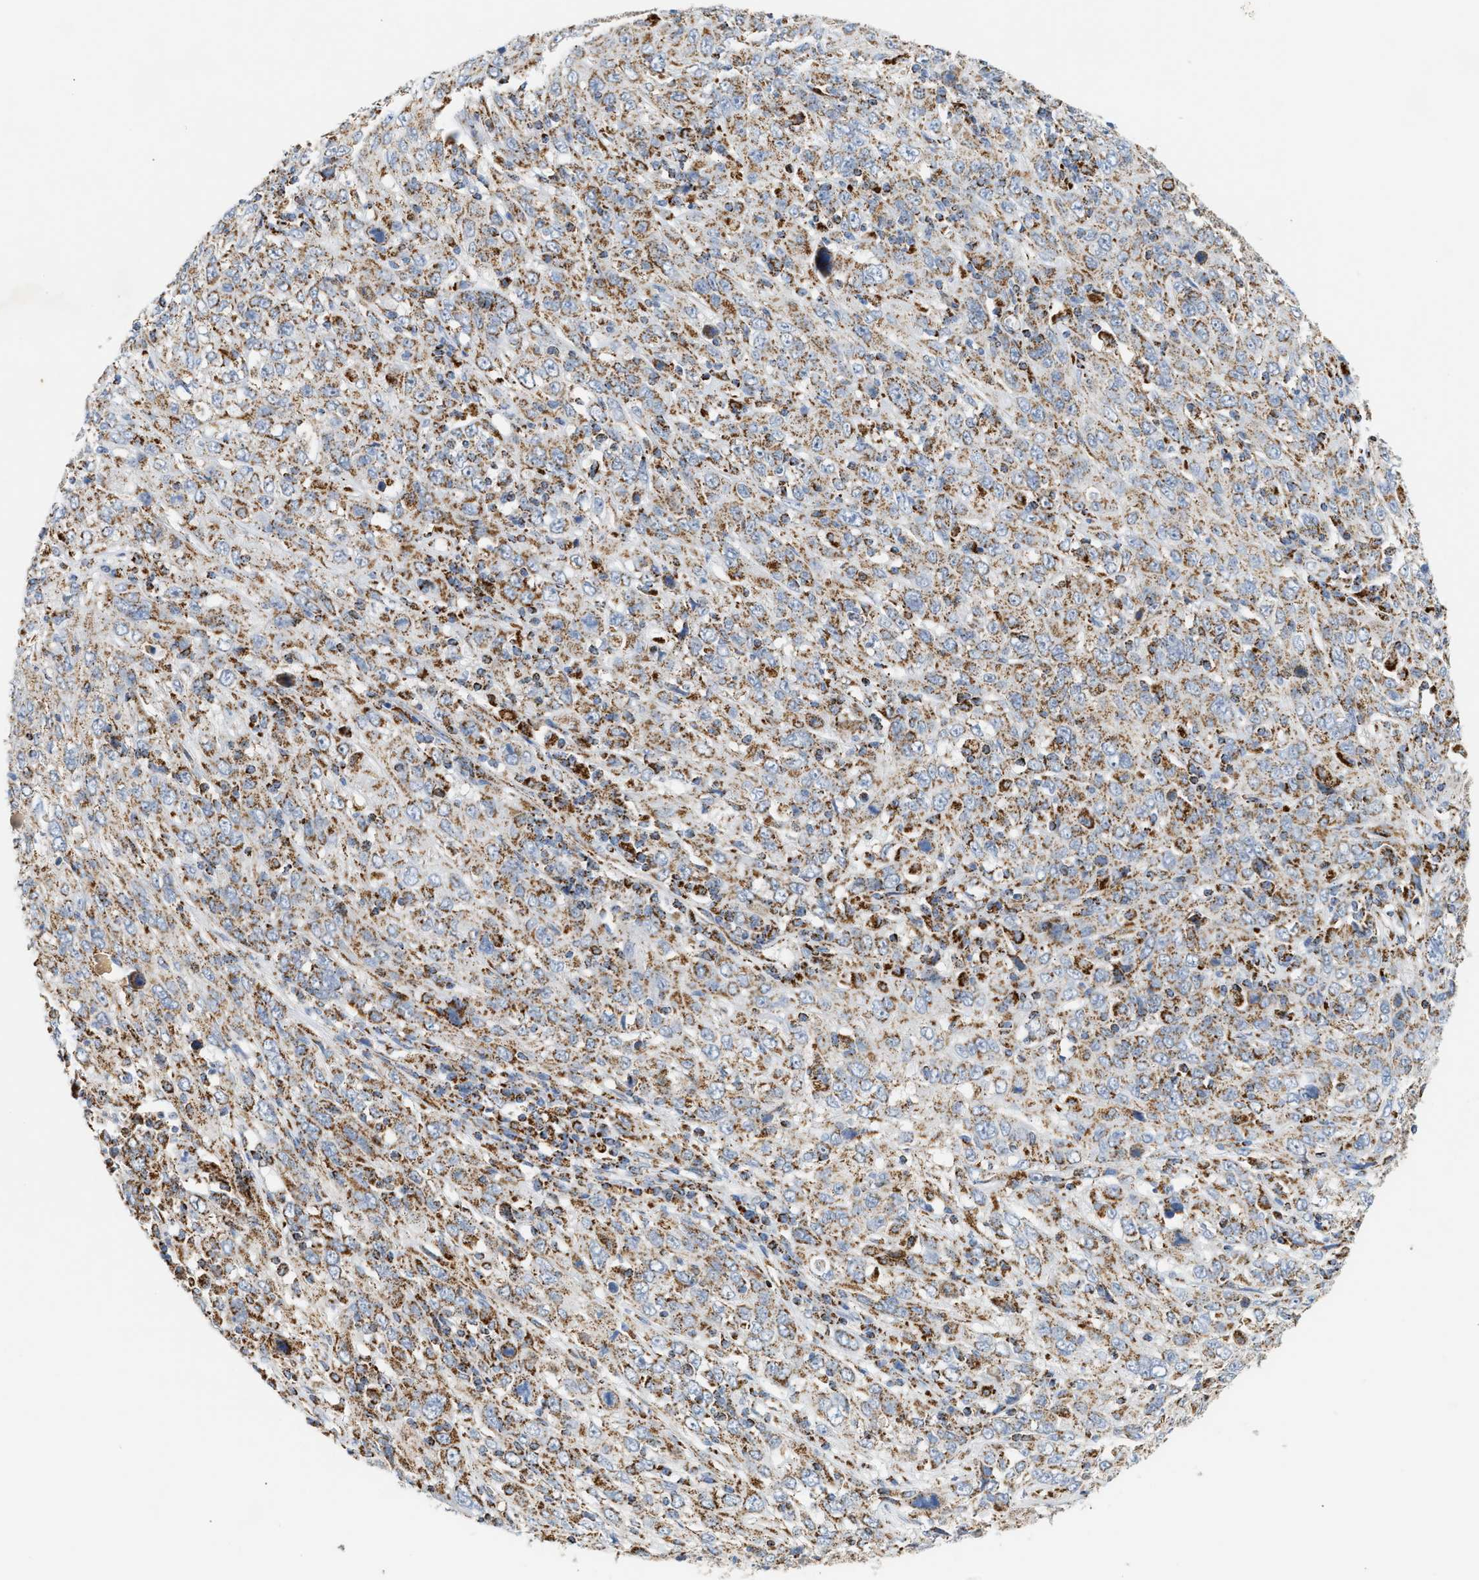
{"staining": {"intensity": "moderate", "quantity": ">75%", "location": "cytoplasmic/membranous"}, "tissue": "cervical cancer", "cell_type": "Tumor cells", "image_type": "cancer", "snomed": [{"axis": "morphology", "description": "Squamous cell carcinoma, NOS"}, {"axis": "topography", "description": "Cervix"}], "caption": "Approximately >75% of tumor cells in squamous cell carcinoma (cervical) show moderate cytoplasmic/membranous protein positivity as visualized by brown immunohistochemical staining.", "gene": "OGDH", "patient": {"sex": "female", "age": 46}}